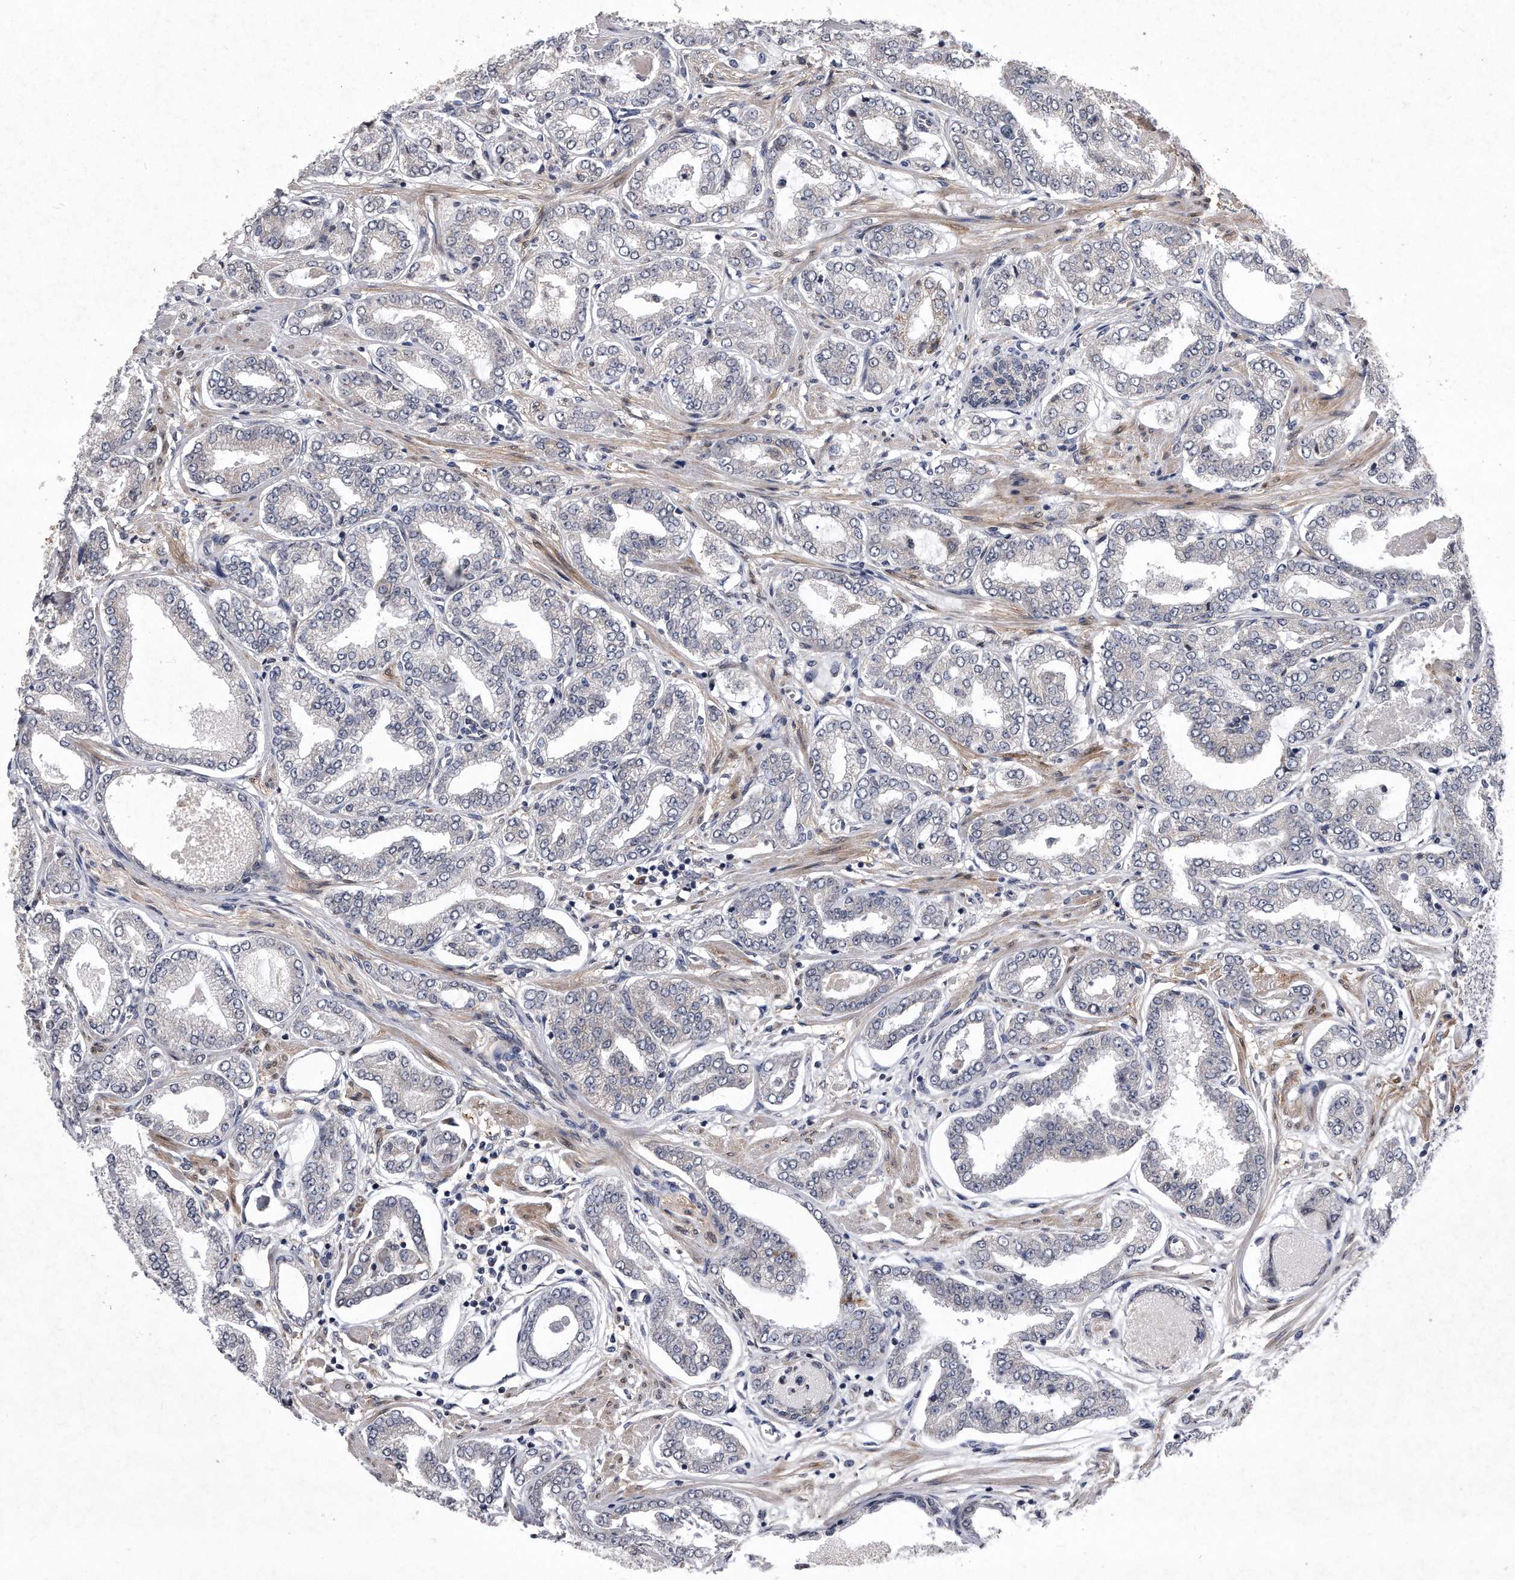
{"staining": {"intensity": "negative", "quantity": "none", "location": "none"}, "tissue": "prostate cancer", "cell_type": "Tumor cells", "image_type": "cancer", "snomed": [{"axis": "morphology", "description": "Adenocarcinoma, Low grade"}, {"axis": "topography", "description": "Prostate"}], "caption": "DAB (3,3'-diaminobenzidine) immunohistochemical staining of prostate cancer displays no significant expression in tumor cells.", "gene": "DAB1", "patient": {"sex": "male", "age": 63}}